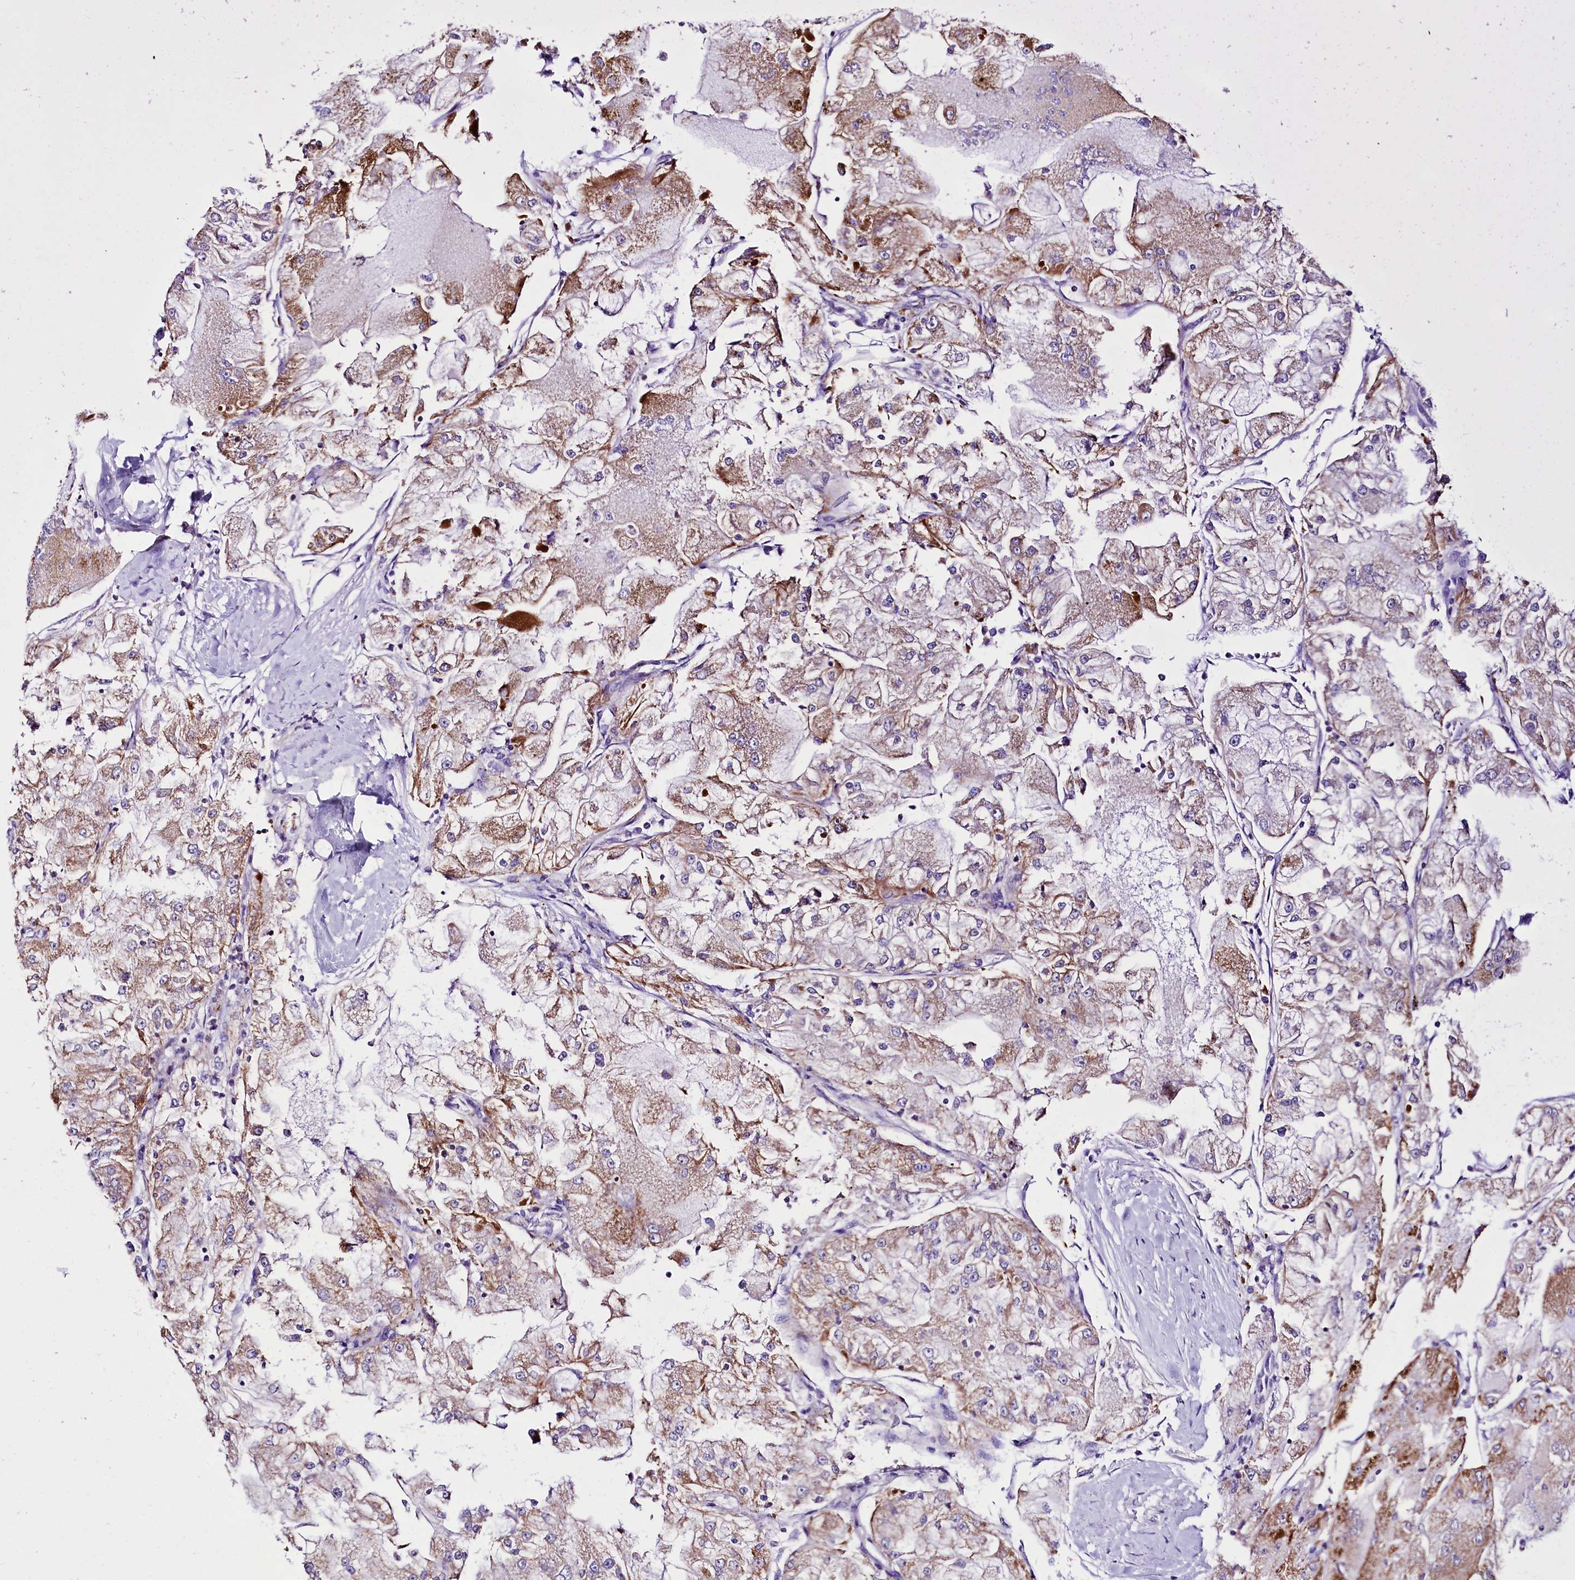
{"staining": {"intensity": "moderate", "quantity": "25%-75%", "location": "cytoplasmic/membranous"}, "tissue": "renal cancer", "cell_type": "Tumor cells", "image_type": "cancer", "snomed": [{"axis": "morphology", "description": "Adenocarcinoma, NOS"}, {"axis": "topography", "description": "Kidney"}], "caption": "Immunohistochemistry (IHC) histopathology image of neoplastic tissue: human adenocarcinoma (renal) stained using immunohistochemistry shows medium levels of moderate protein expression localized specifically in the cytoplasmic/membranous of tumor cells, appearing as a cytoplasmic/membranous brown color.", "gene": "ACAA2", "patient": {"sex": "female", "age": 72}}